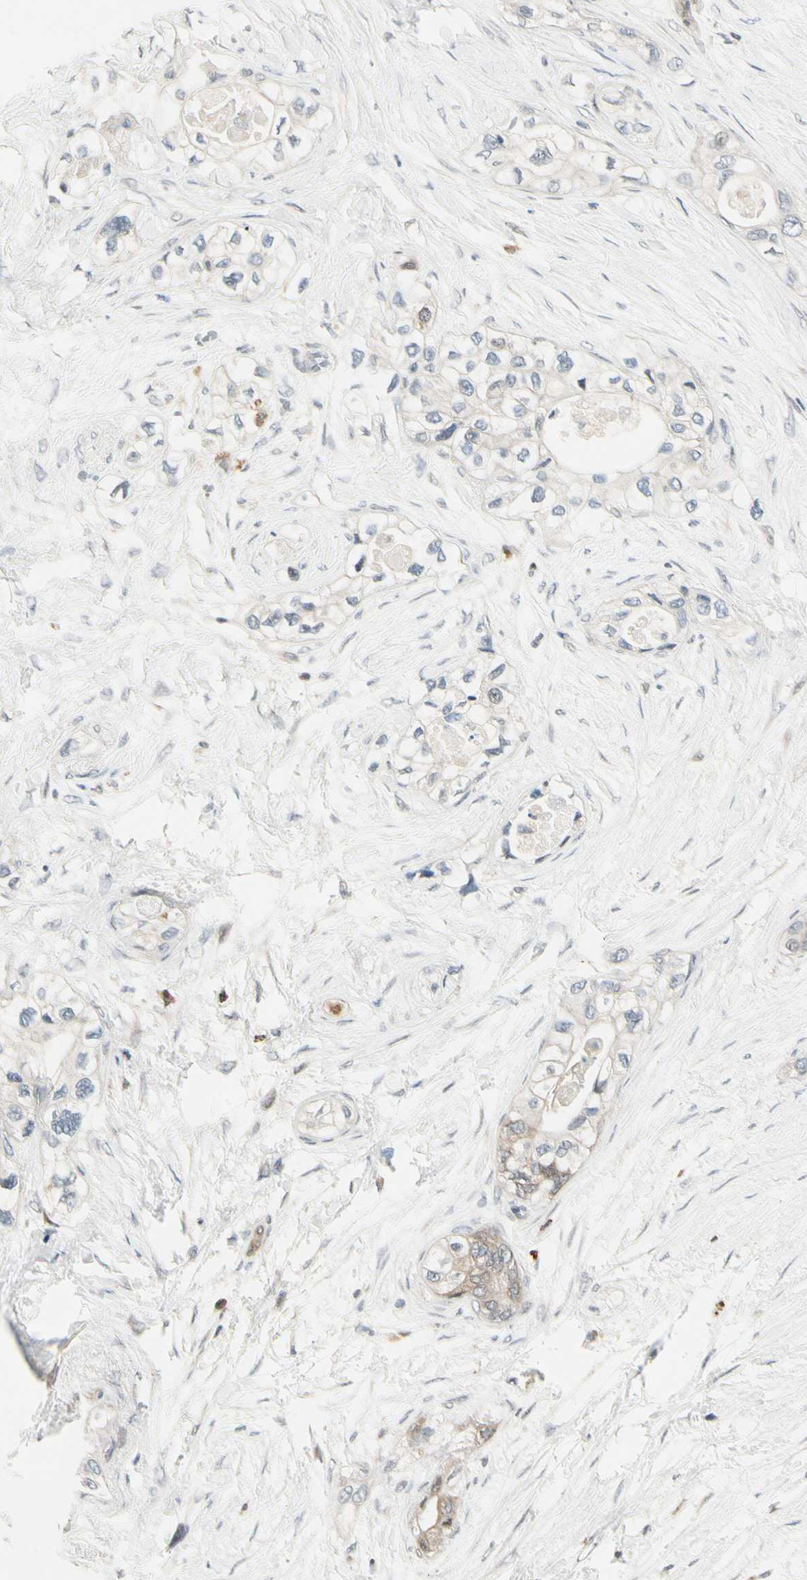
{"staining": {"intensity": "weak", "quantity": "<25%", "location": "cytoplasmic/membranous"}, "tissue": "pancreatic cancer", "cell_type": "Tumor cells", "image_type": "cancer", "snomed": [{"axis": "morphology", "description": "Adenocarcinoma, NOS"}, {"axis": "topography", "description": "Pancreas"}], "caption": "The histopathology image demonstrates no staining of tumor cells in pancreatic adenocarcinoma.", "gene": "EVC", "patient": {"sex": "female", "age": 70}}